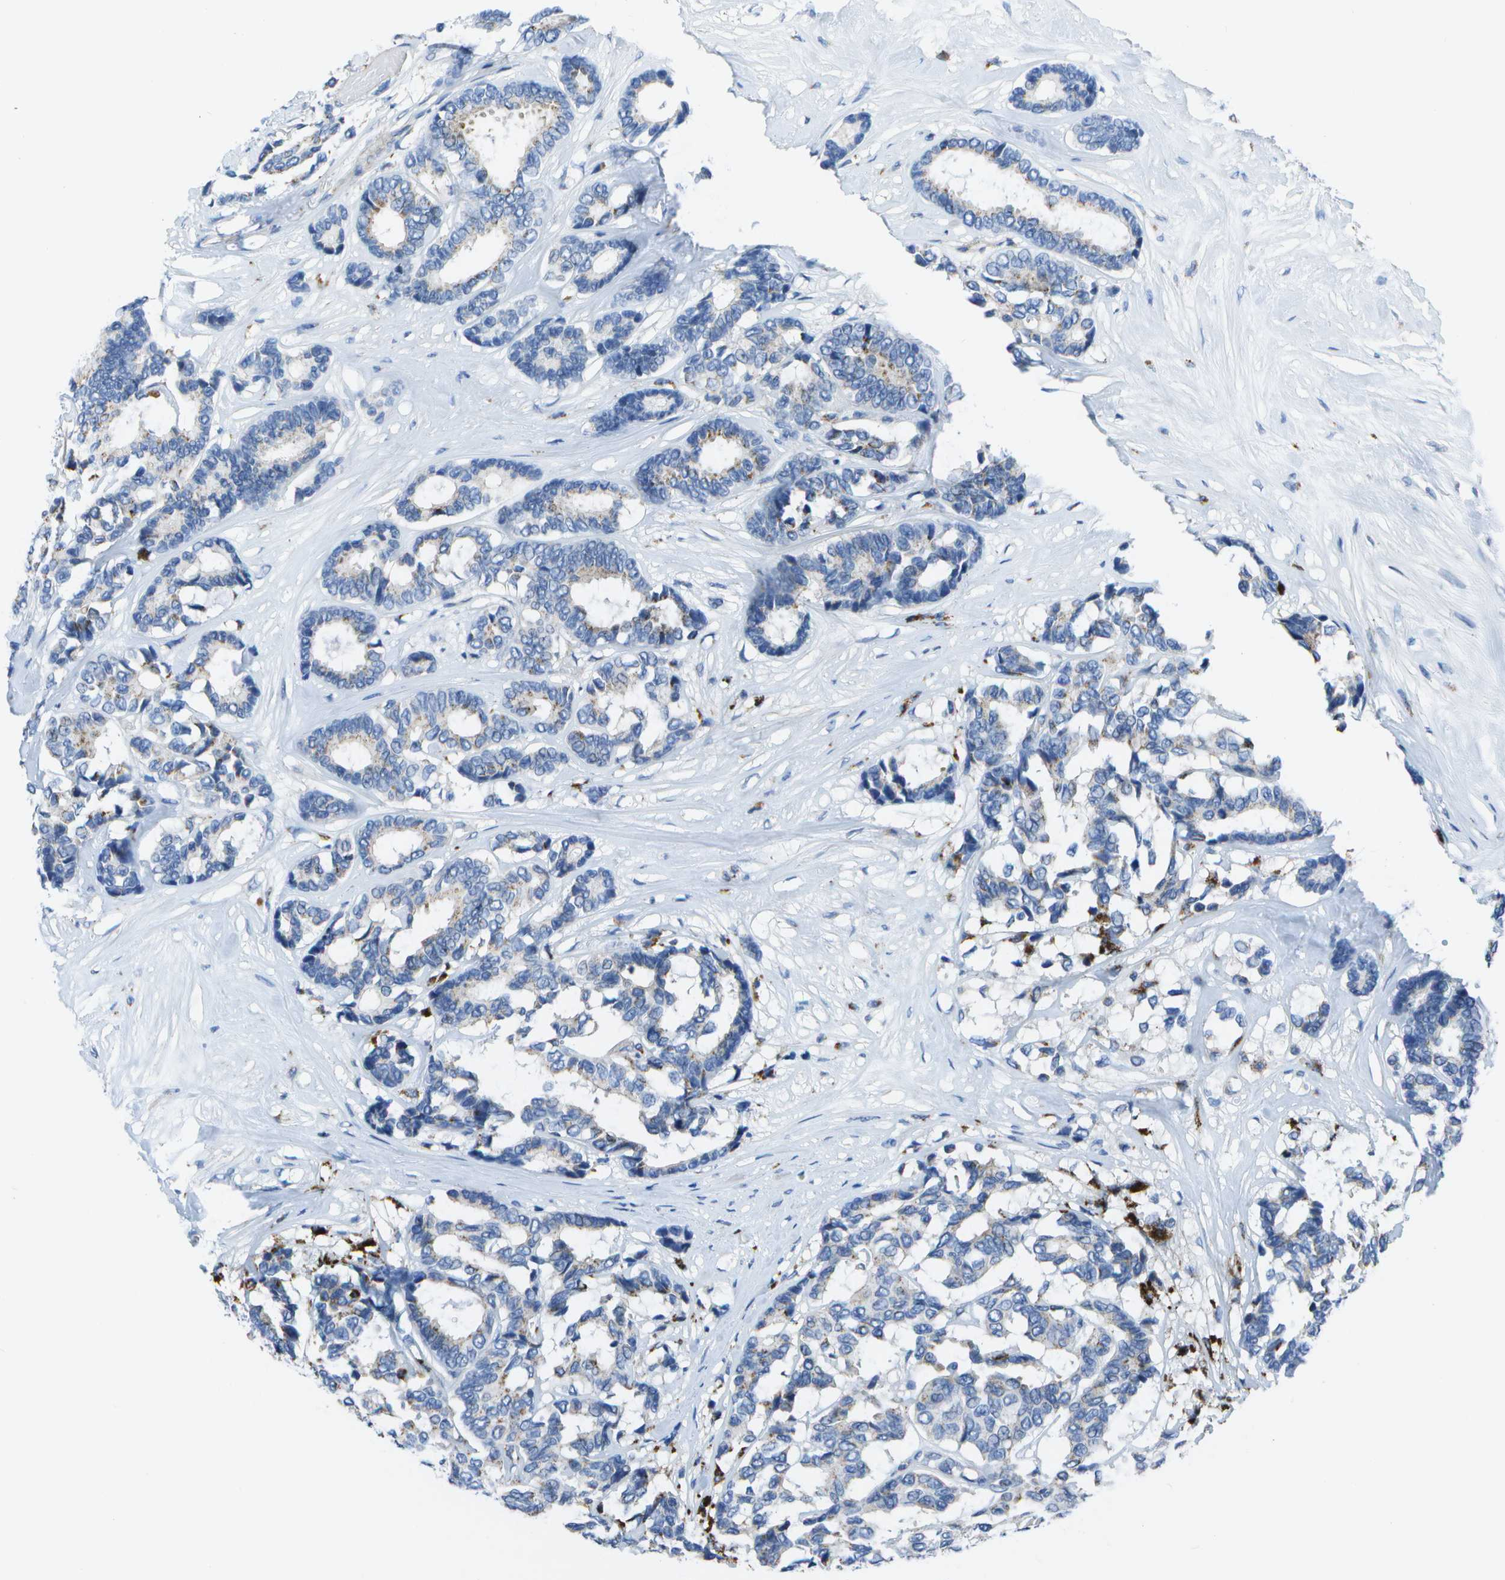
{"staining": {"intensity": "weak", "quantity": "<25%", "location": "cytoplasmic/membranous"}, "tissue": "breast cancer", "cell_type": "Tumor cells", "image_type": "cancer", "snomed": [{"axis": "morphology", "description": "Duct carcinoma"}, {"axis": "topography", "description": "Breast"}], "caption": "Tumor cells are negative for protein expression in human breast cancer.", "gene": "DCT", "patient": {"sex": "female", "age": 87}}